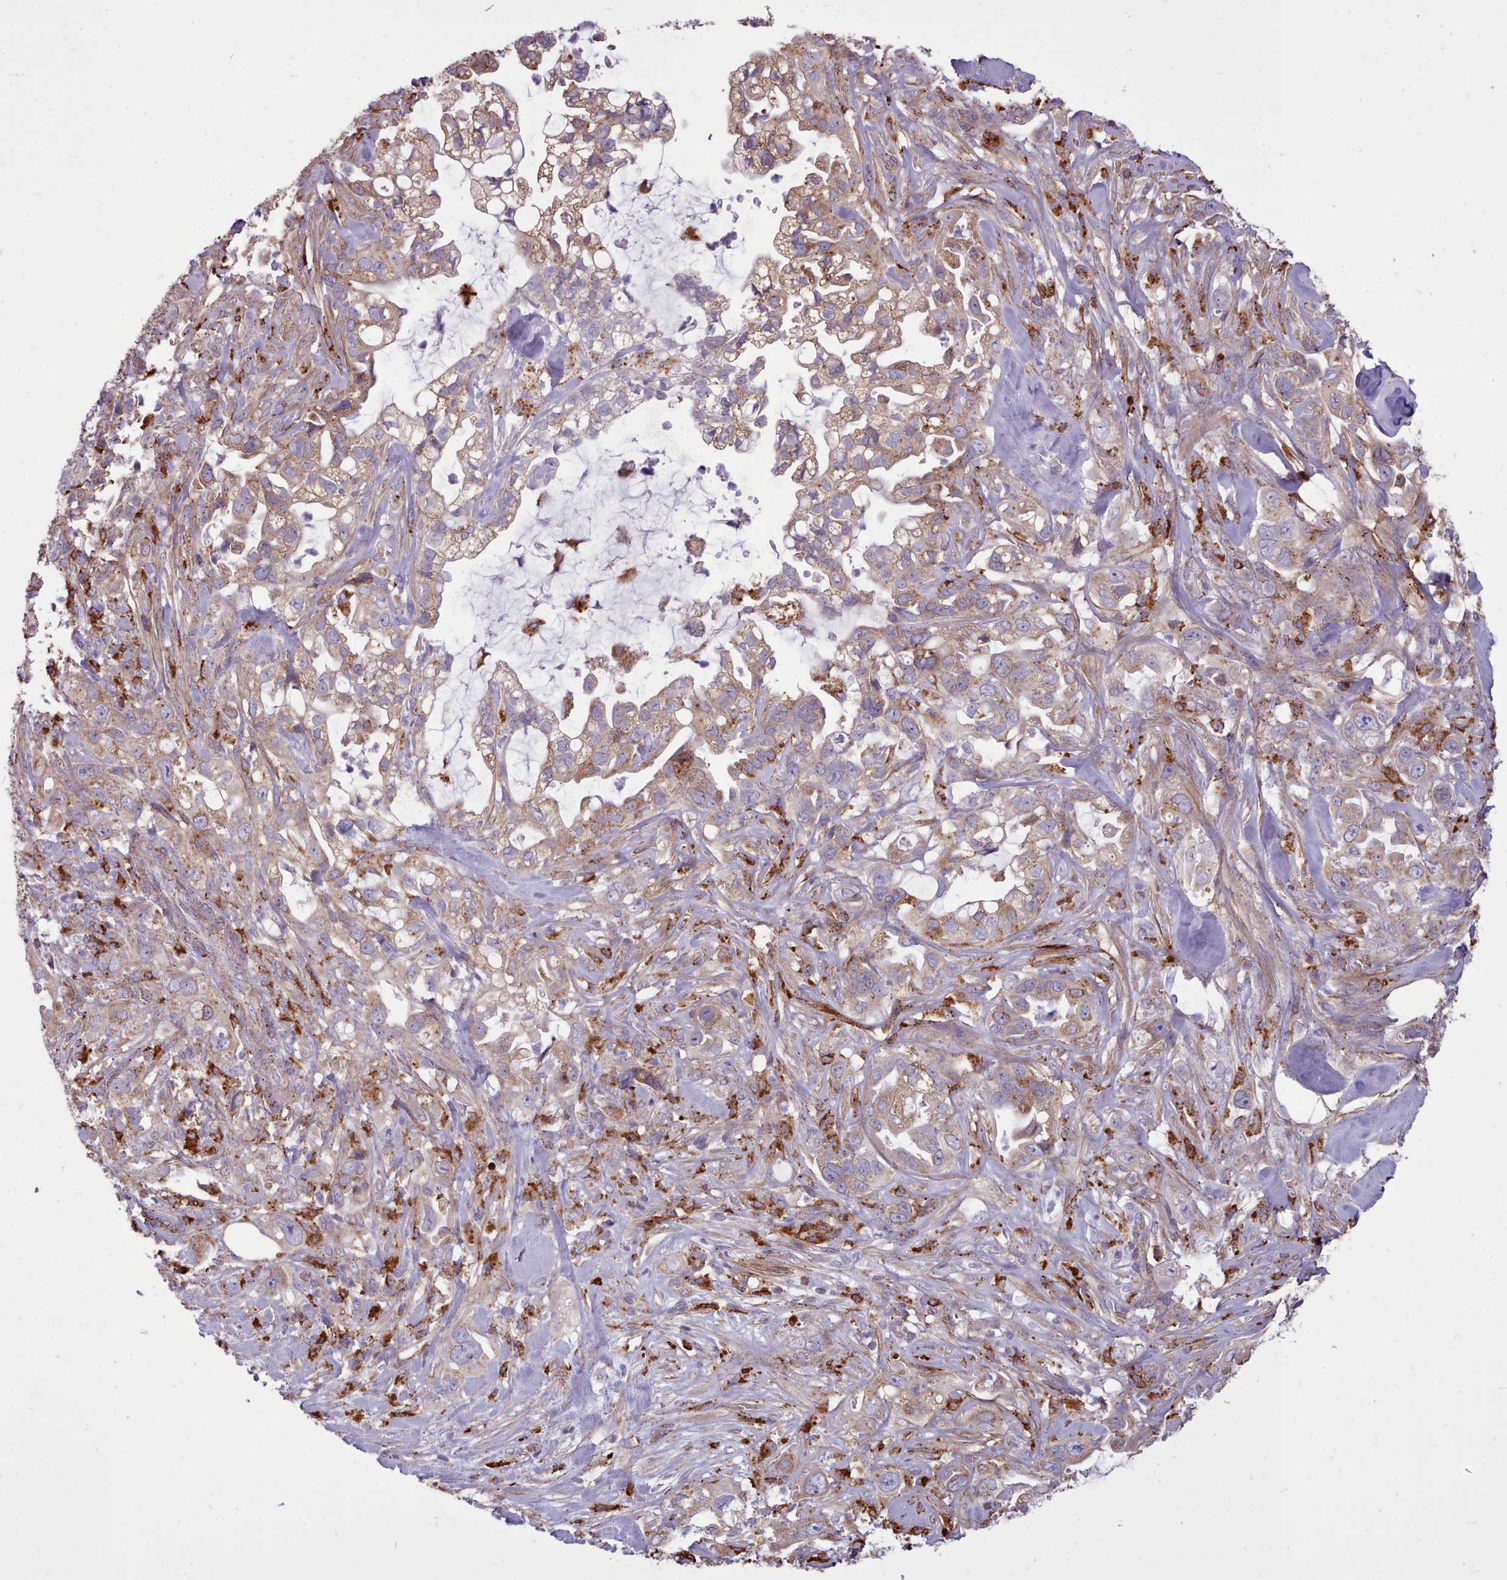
{"staining": {"intensity": "weak", "quantity": ">75%", "location": "cytoplasmic/membranous"}, "tissue": "pancreatic cancer", "cell_type": "Tumor cells", "image_type": "cancer", "snomed": [{"axis": "morphology", "description": "Adenocarcinoma, NOS"}, {"axis": "topography", "description": "Pancreas"}], "caption": "Protein staining displays weak cytoplasmic/membranous expression in about >75% of tumor cells in adenocarcinoma (pancreatic).", "gene": "PACSIN3", "patient": {"sex": "female", "age": 61}}